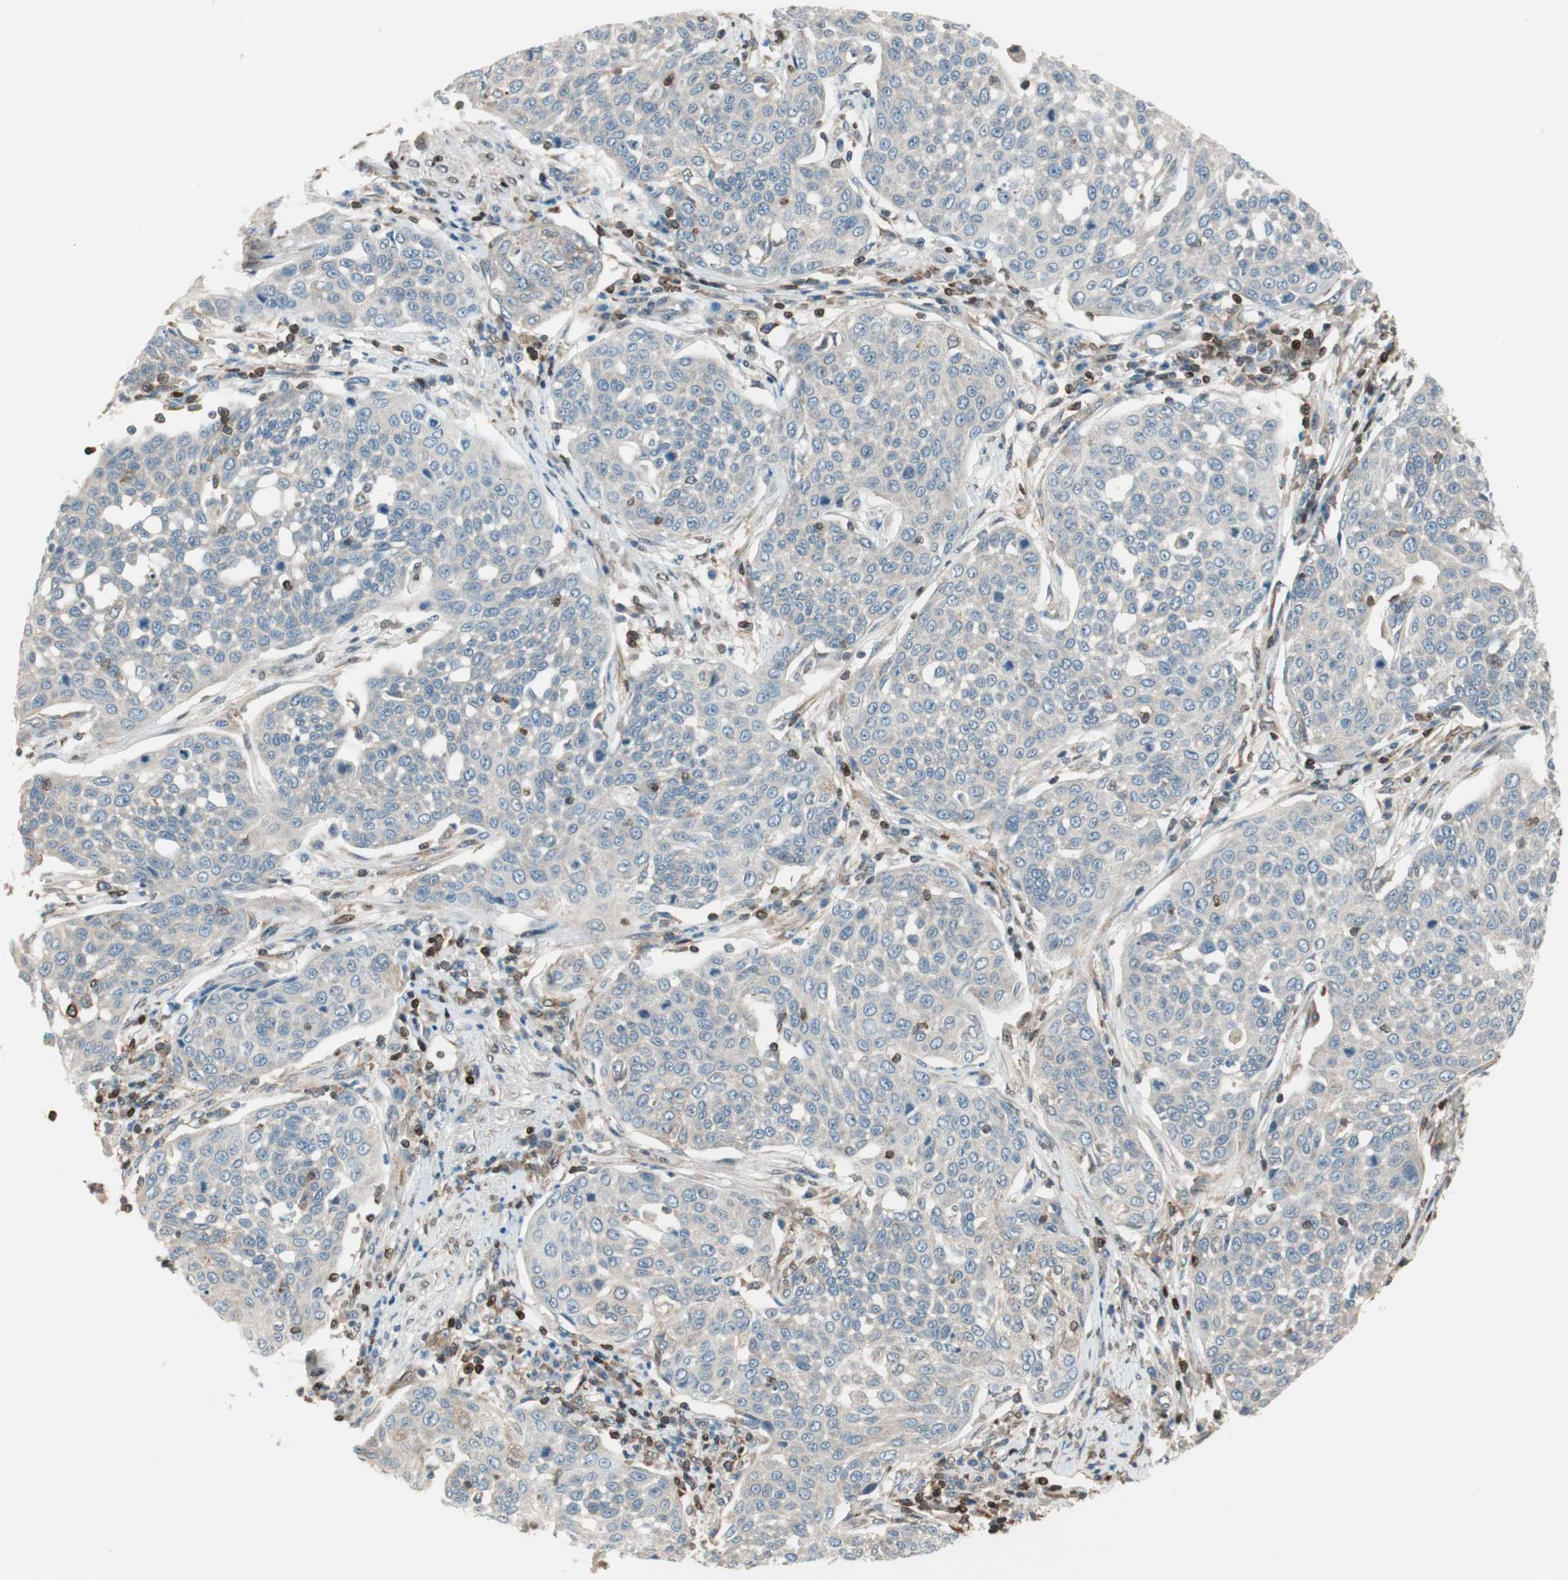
{"staining": {"intensity": "weak", "quantity": "25%-75%", "location": "cytoplasmic/membranous"}, "tissue": "cervical cancer", "cell_type": "Tumor cells", "image_type": "cancer", "snomed": [{"axis": "morphology", "description": "Squamous cell carcinoma, NOS"}, {"axis": "topography", "description": "Cervix"}], "caption": "Weak cytoplasmic/membranous protein staining is identified in about 25%-75% of tumor cells in cervical cancer. The protein of interest is shown in brown color, while the nuclei are stained blue.", "gene": "BIN1", "patient": {"sex": "female", "age": 34}}